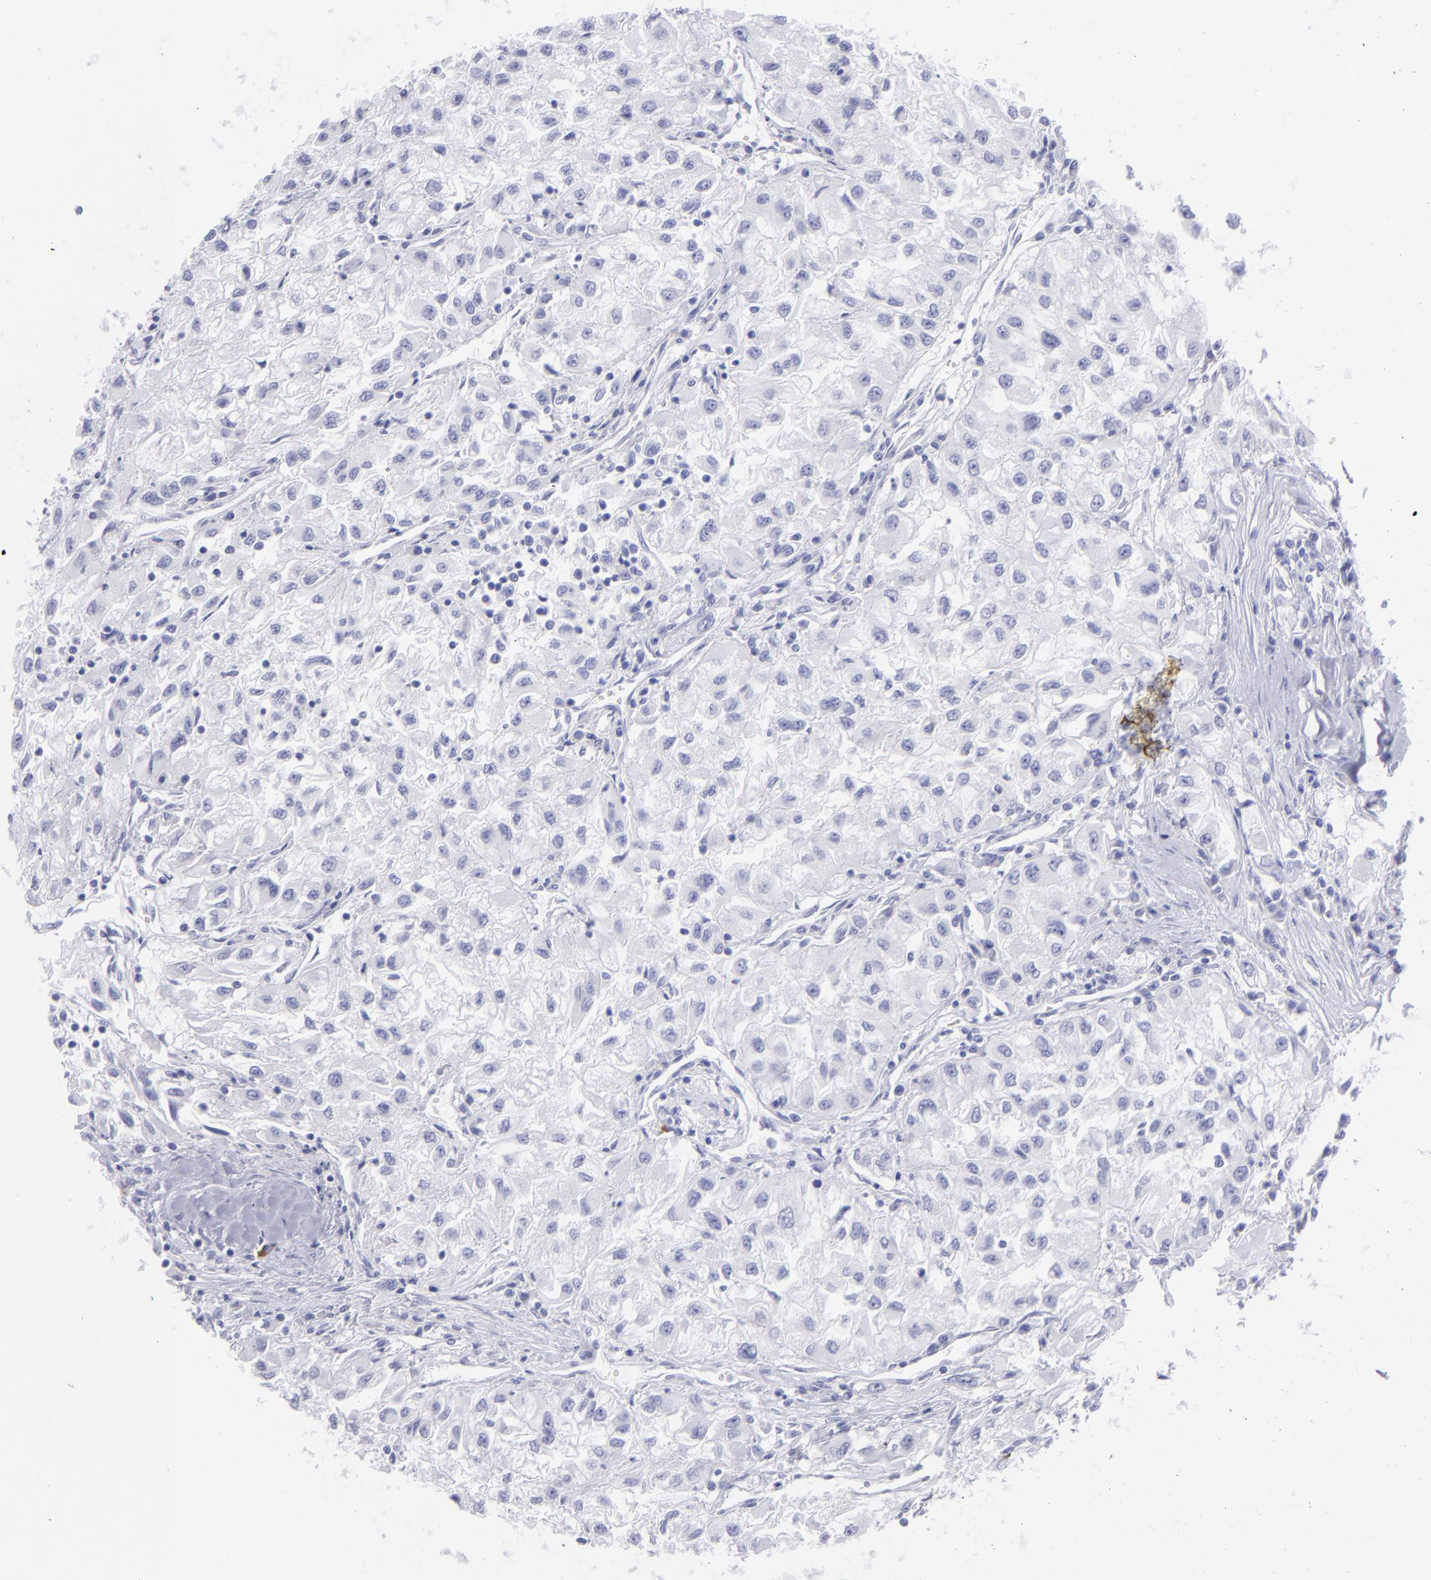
{"staining": {"intensity": "negative", "quantity": "none", "location": "none"}, "tissue": "renal cancer", "cell_type": "Tumor cells", "image_type": "cancer", "snomed": [{"axis": "morphology", "description": "Adenocarcinoma, NOS"}, {"axis": "topography", "description": "Kidney"}], "caption": "The micrograph exhibits no significant positivity in tumor cells of renal cancer (adenocarcinoma). (DAB (3,3'-diaminobenzidine) IHC, high magnification).", "gene": "SLC1A2", "patient": {"sex": "male", "age": 59}}